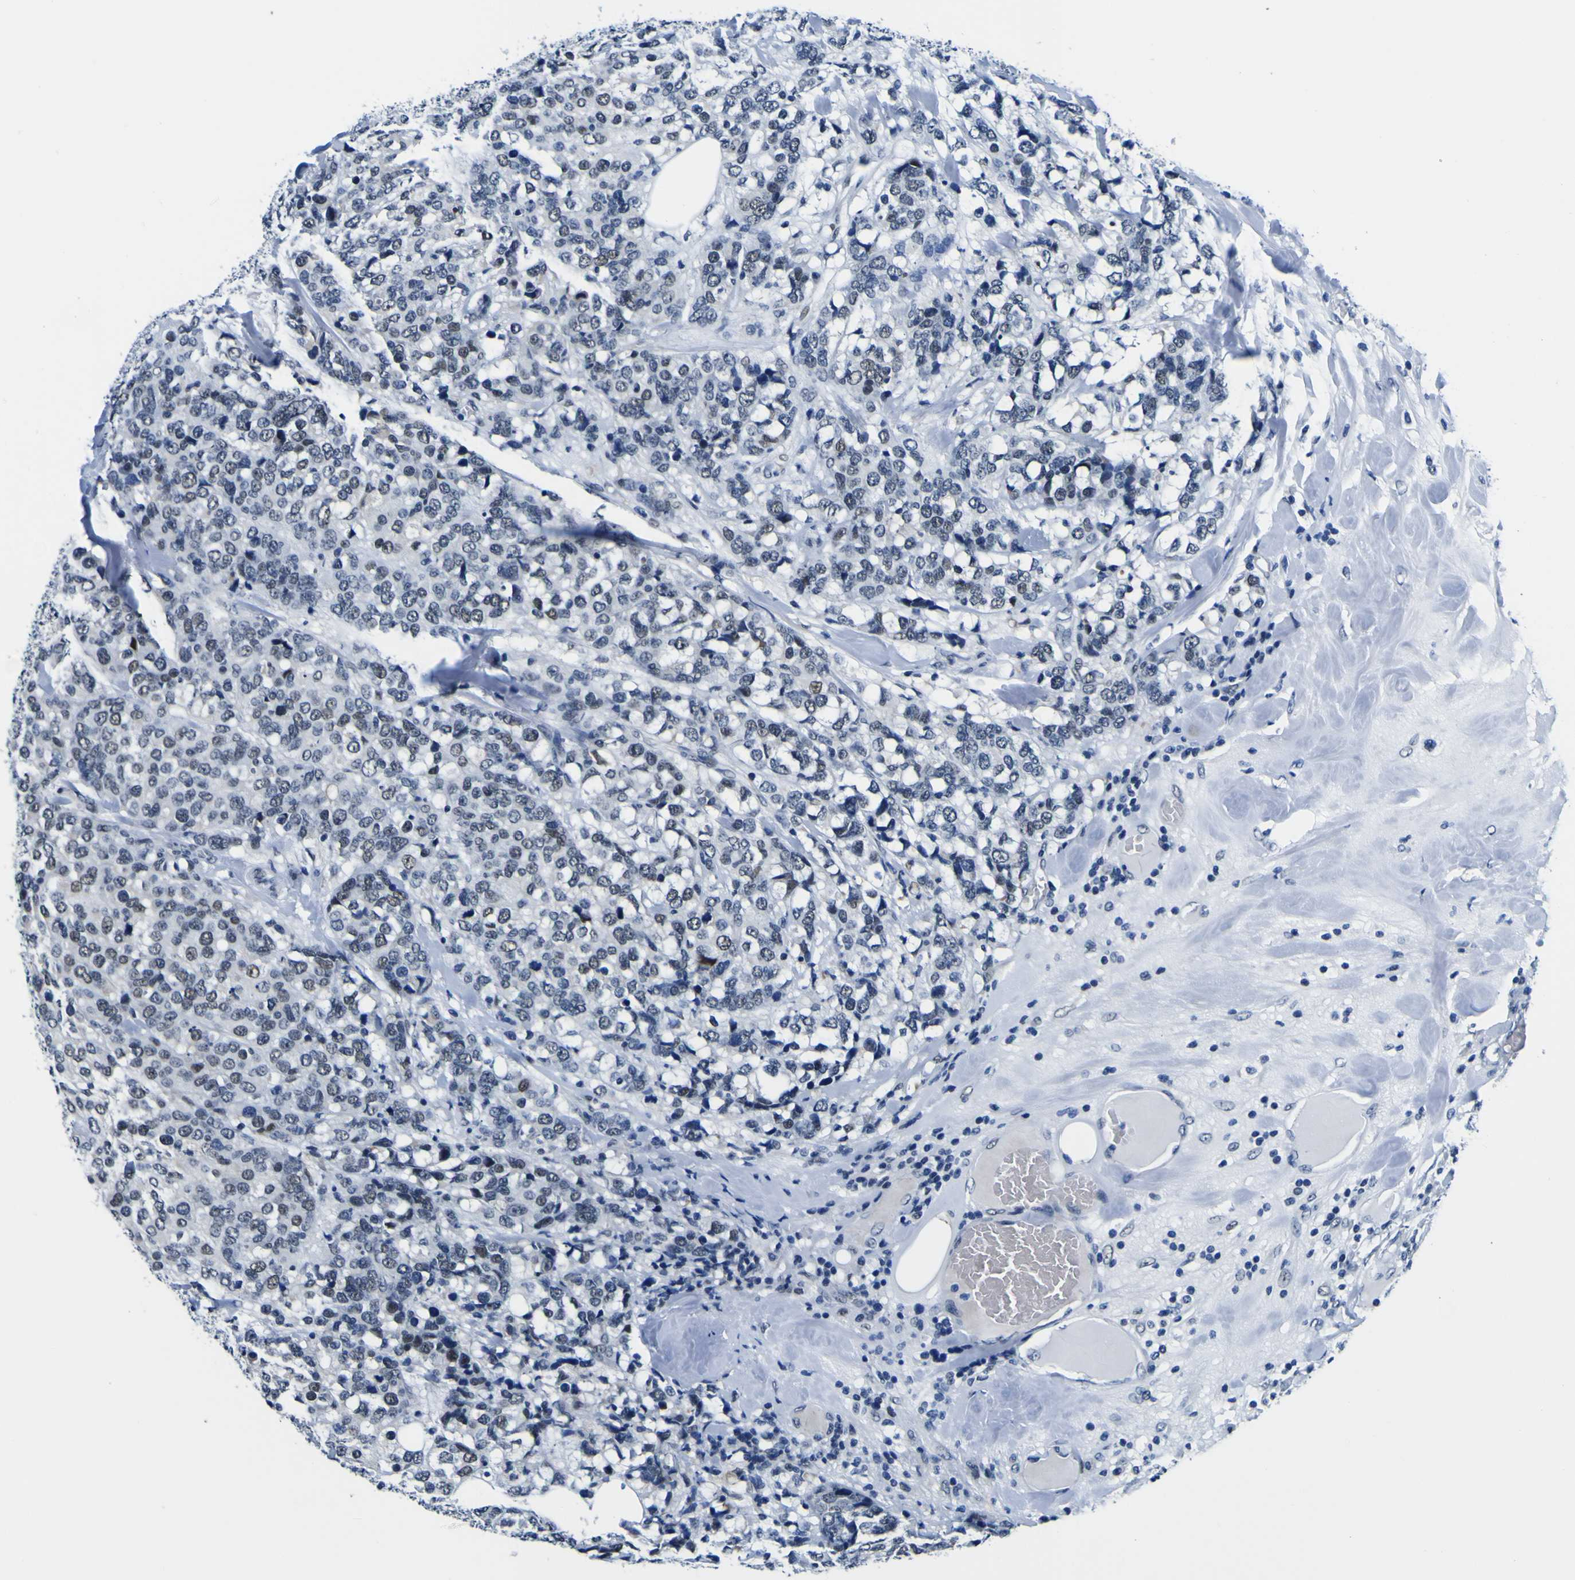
{"staining": {"intensity": "negative", "quantity": "none", "location": "none"}, "tissue": "breast cancer", "cell_type": "Tumor cells", "image_type": "cancer", "snomed": [{"axis": "morphology", "description": "Lobular carcinoma"}, {"axis": "topography", "description": "Breast"}], "caption": "Tumor cells show no significant positivity in breast cancer (lobular carcinoma).", "gene": "CUL4B", "patient": {"sex": "female", "age": 59}}